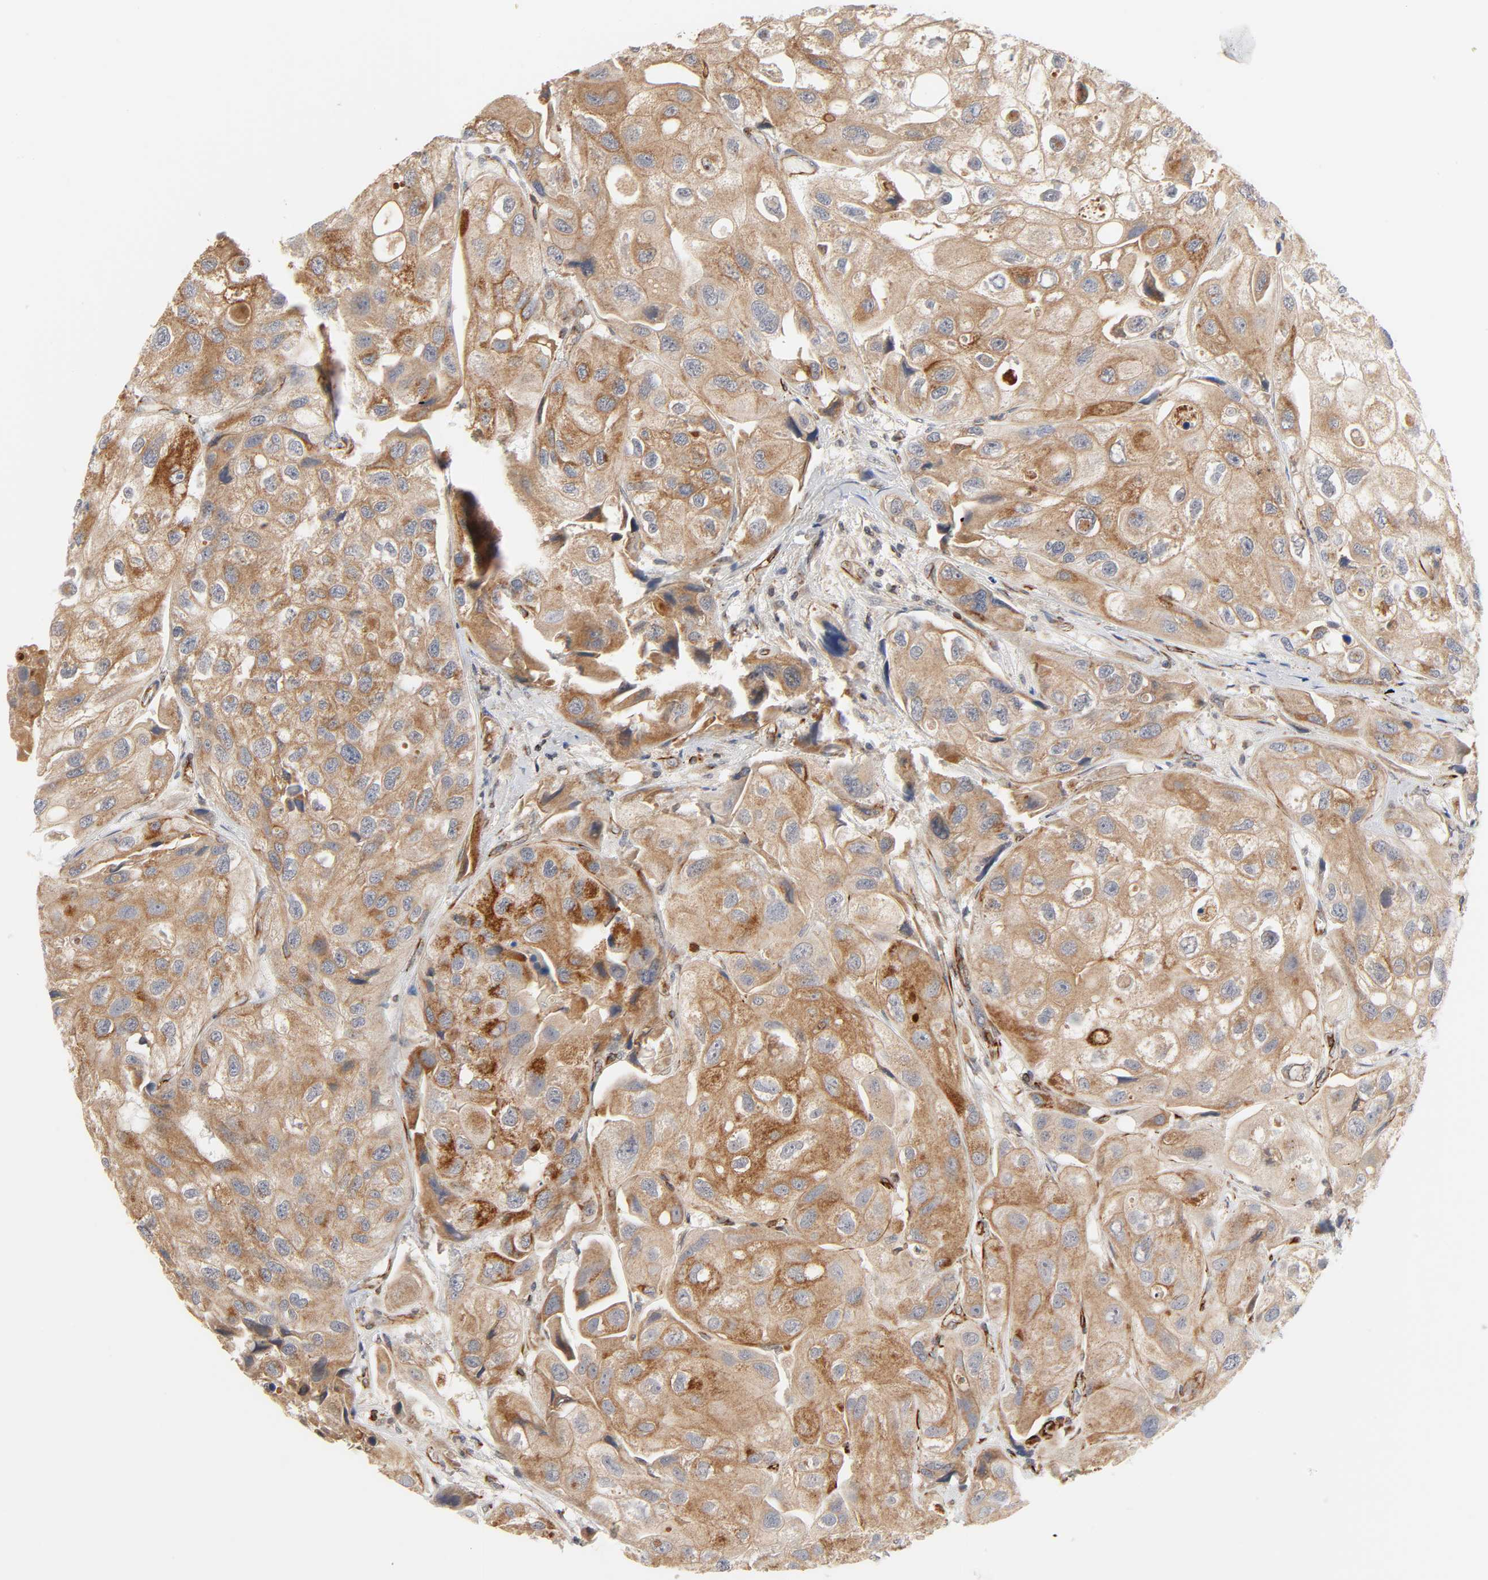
{"staining": {"intensity": "moderate", "quantity": ">75%", "location": "cytoplasmic/membranous"}, "tissue": "urothelial cancer", "cell_type": "Tumor cells", "image_type": "cancer", "snomed": [{"axis": "morphology", "description": "Urothelial carcinoma, High grade"}, {"axis": "topography", "description": "Urinary bladder"}], "caption": "Immunohistochemical staining of urothelial cancer displays moderate cytoplasmic/membranous protein expression in approximately >75% of tumor cells.", "gene": "REEP6", "patient": {"sex": "female", "age": 64}}